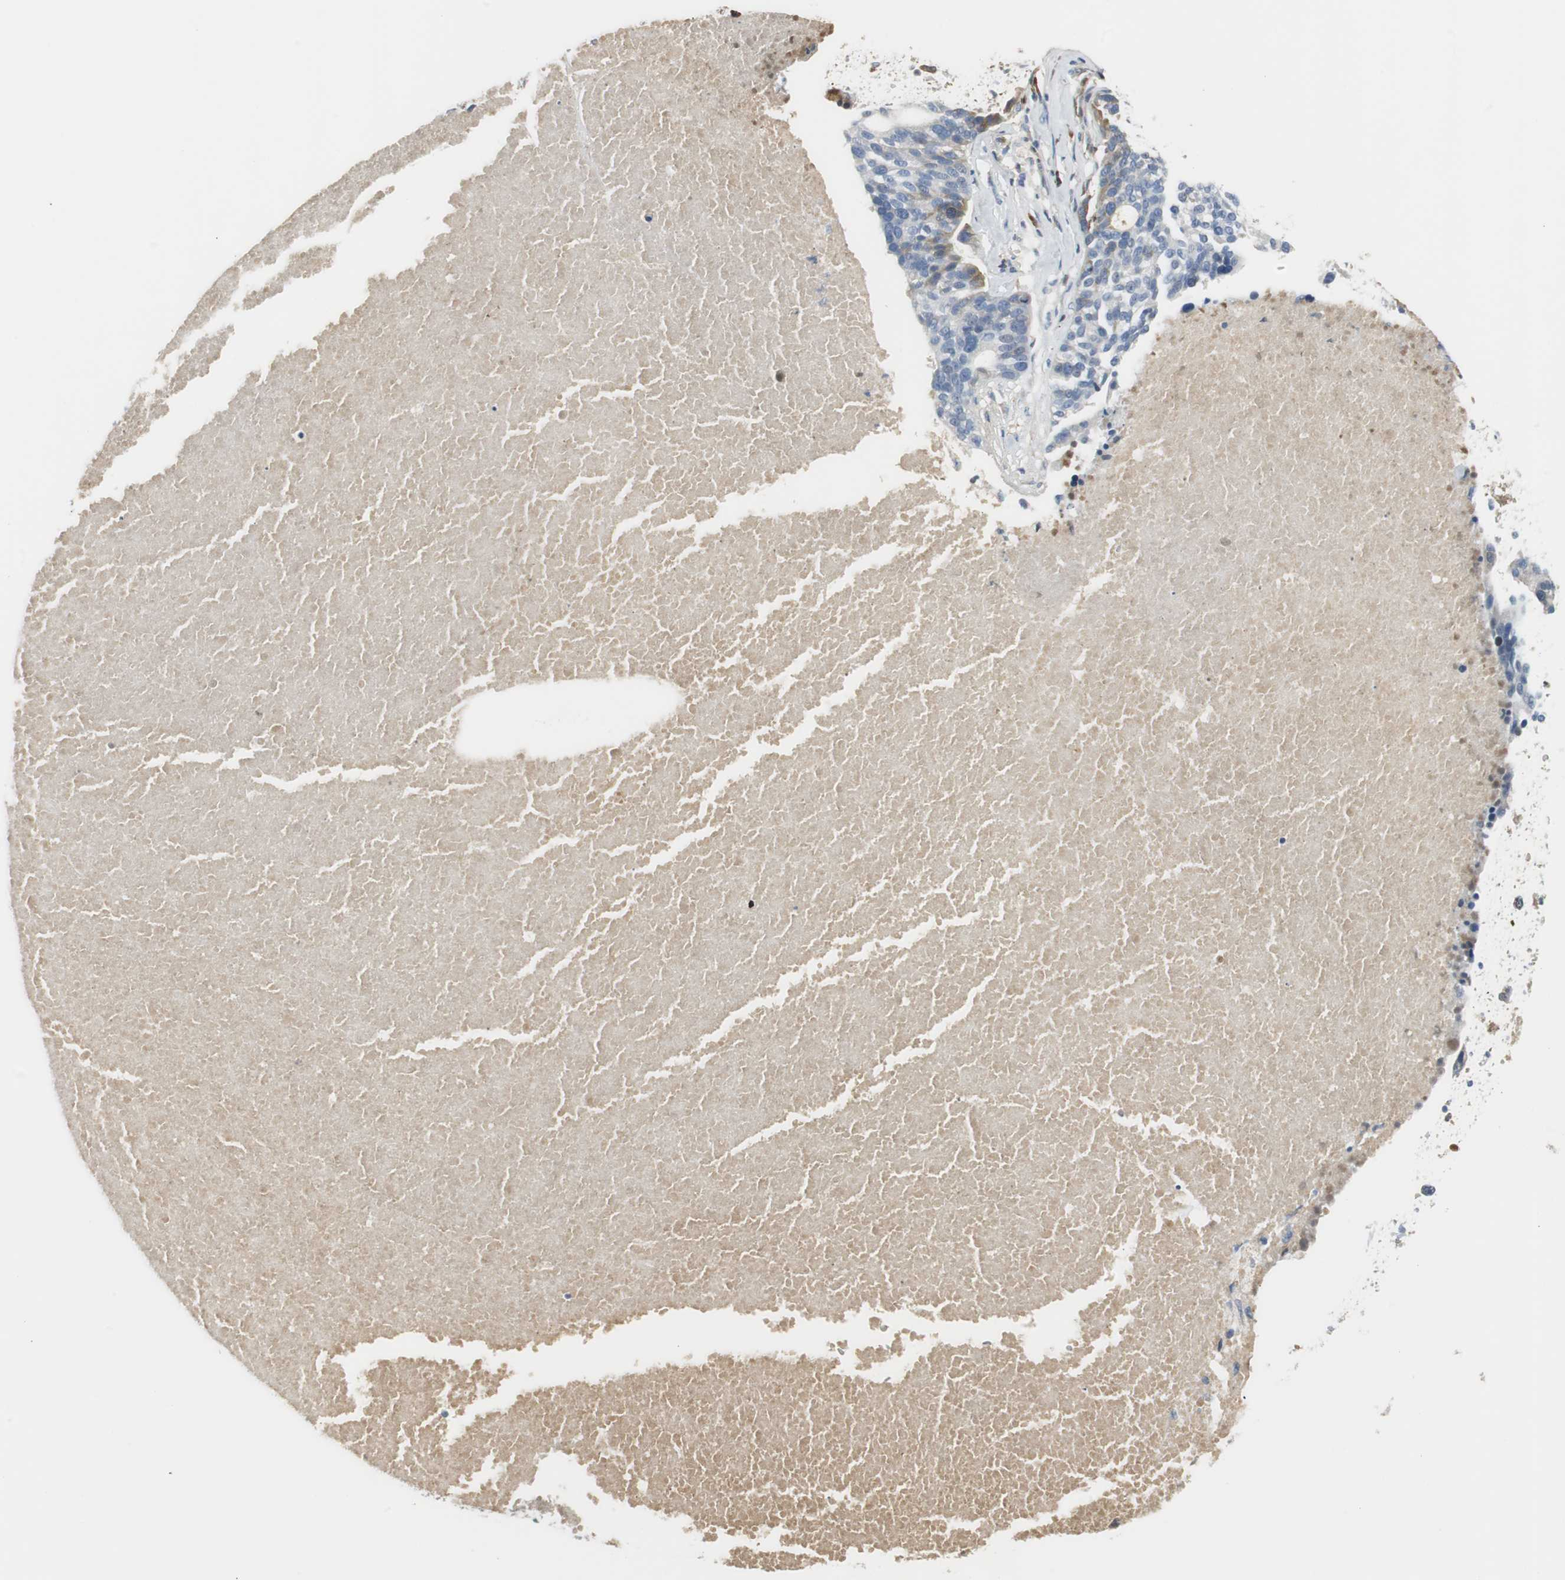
{"staining": {"intensity": "moderate", "quantity": "<25%", "location": "cytoplasmic/membranous"}, "tissue": "ovarian cancer", "cell_type": "Tumor cells", "image_type": "cancer", "snomed": [{"axis": "morphology", "description": "Cystadenocarcinoma, serous, NOS"}, {"axis": "topography", "description": "Ovary"}], "caption": "Immunohistochemistry (IHC) micrograph of neoplastic tissue: ovarian cancer stained using IHC displays low levels of moderate protein expression localized specifically in the cytoplasmic/membranous of tumor cells, appearing as a cytoplasmic/membranous brown color.", "gene": "SERPINF1", "patient": {"sex": "female", "age": 59}}